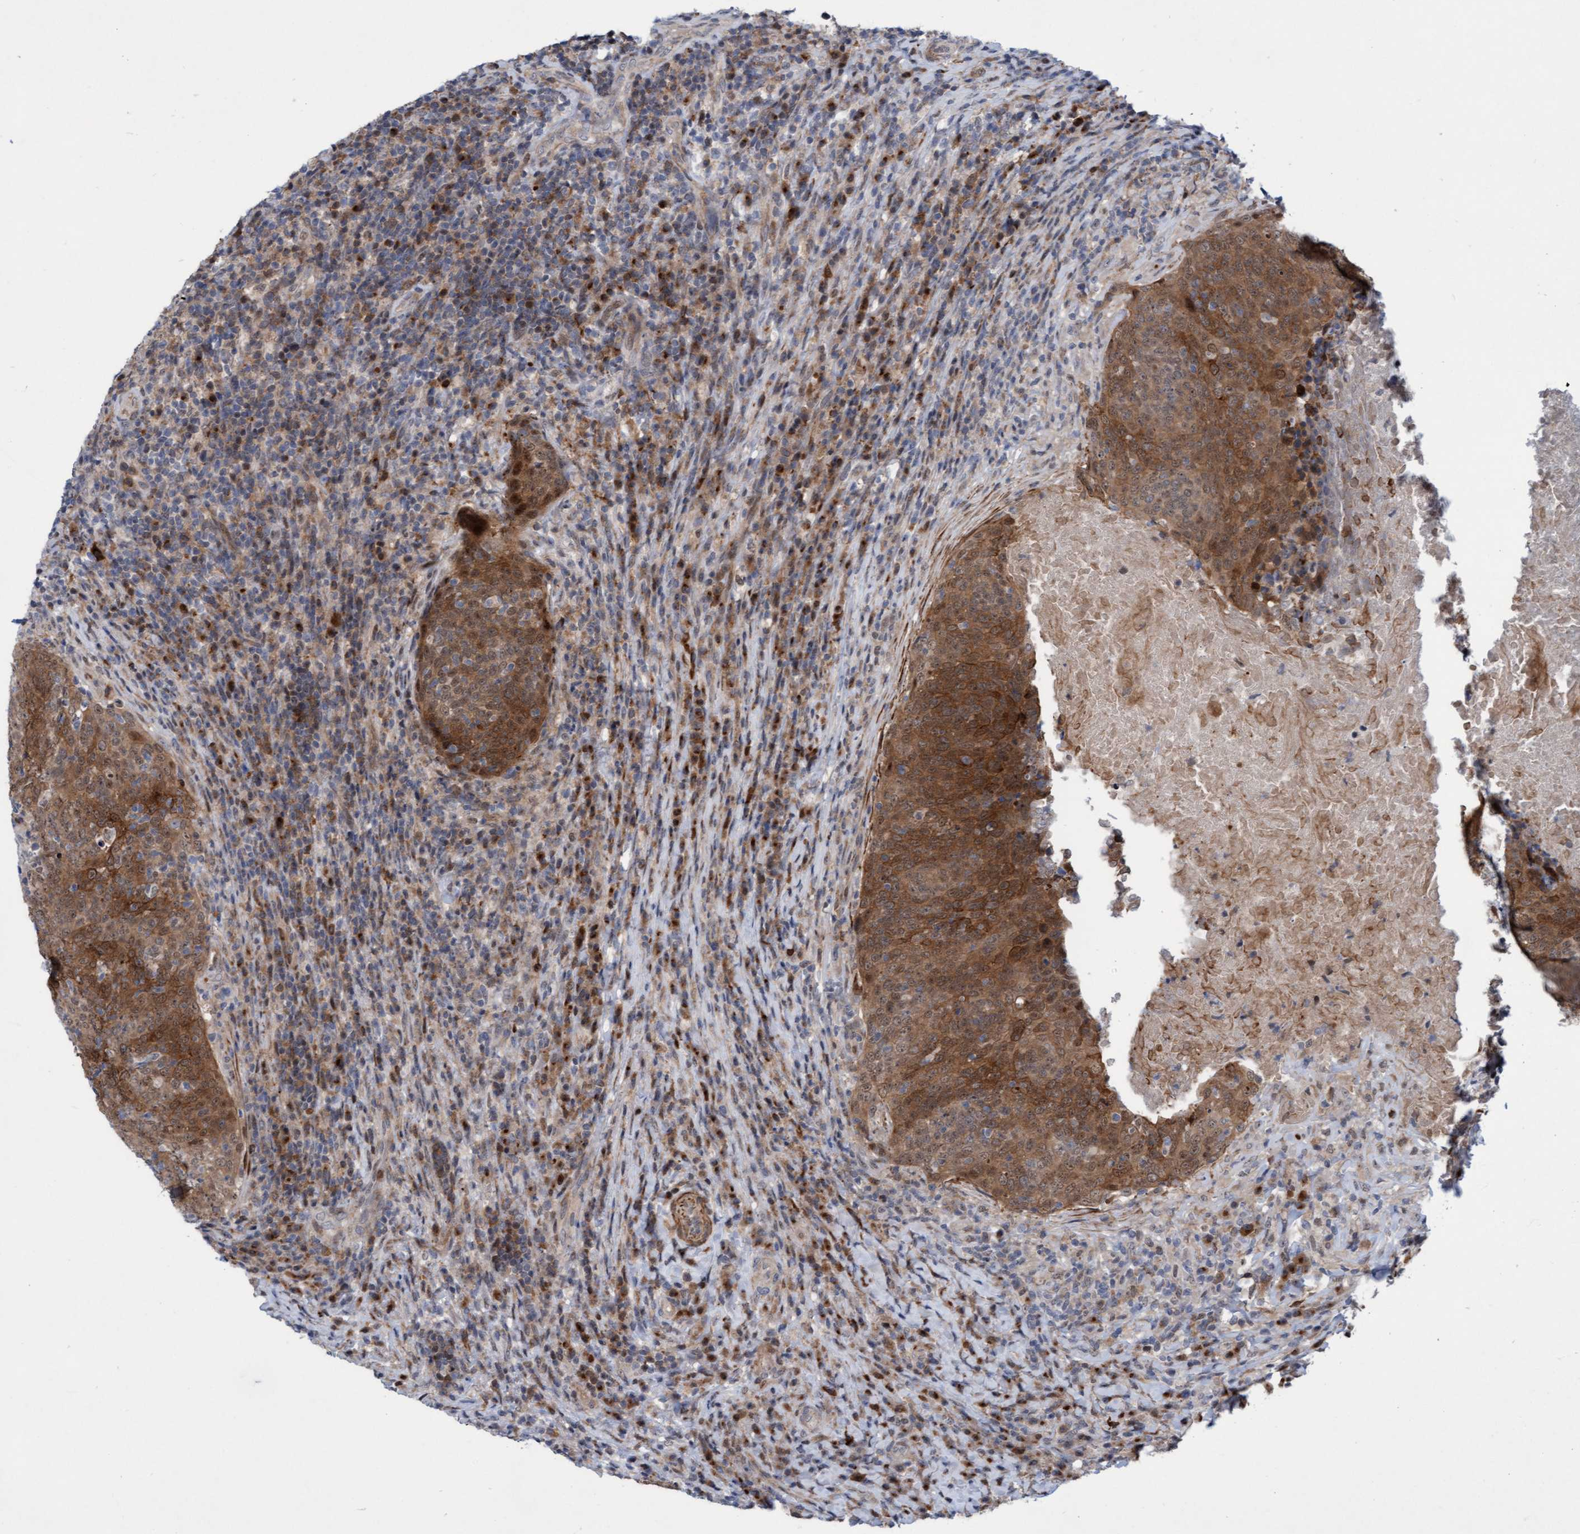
{"staining": {"intensity": "moderate", "quantity": ">75%", "location": "cytoplasmic/membranous"}, "tissue": "head and neck cancer", "cell_type": "Tumor cells", "image_type": "cancer", "snomed": [{"axis": "morphology", "description": "Squamous cell carcinoma, NOS"}, {"axis": "morphology", "description": "Squamous cell carcinoma, metastatic, NOS"}, {"axis": "topography", "description": "Lymph node"}, {"axis": "topography", "description": "Head-Neck"}], "caption": "Metastatic squamous cell carcinoma (head and neck) stained for a protein (brown) exhibits moderate cytoplasmic/membranous positive positivity in approximately >75% of tumor cells.", "gene": "RAP1GAP2", "patient": {"sex": "male", "age": 62}}